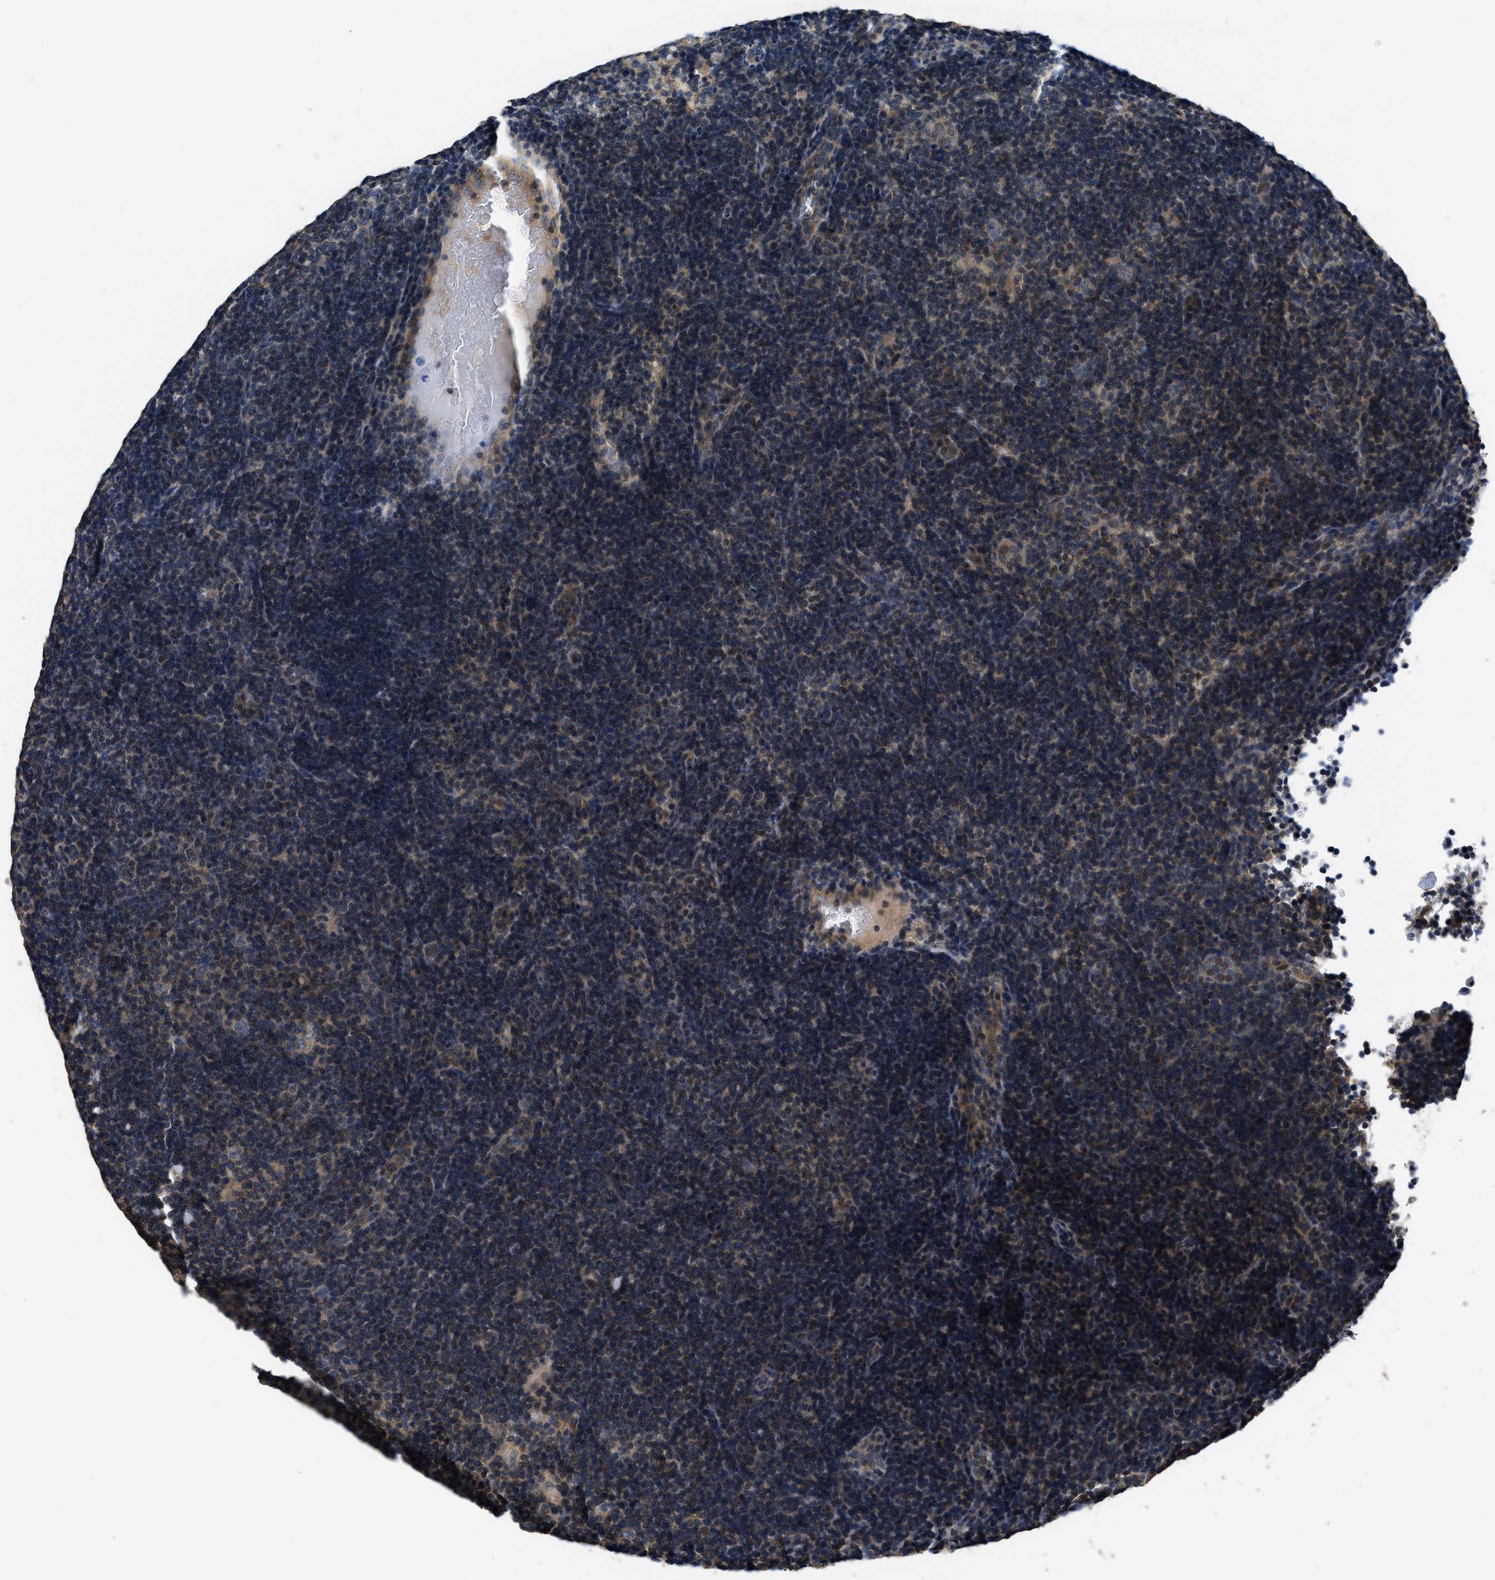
{"staining": {"intensity": "weak", "quantity": "25%-75%", "location": "cytoplasmic/membranous"}, "tissue": "lymphoma", "cell_type": "Tumor cells", "image_type": "cancer", "snomed": [{"axis": "morphology", "description": "Hodgkin's disease, NOS"}, {"axis": "topography", "description": "Lymph node"}], "caption": "Immunohistochemical staining of human lymphoma displays low levels of weak cytoplasmic/membranous protein positivity in about 25%-75% of tumor cells.", "gene": "SSH2", "patient": {"sex": "female", "age": 57}}